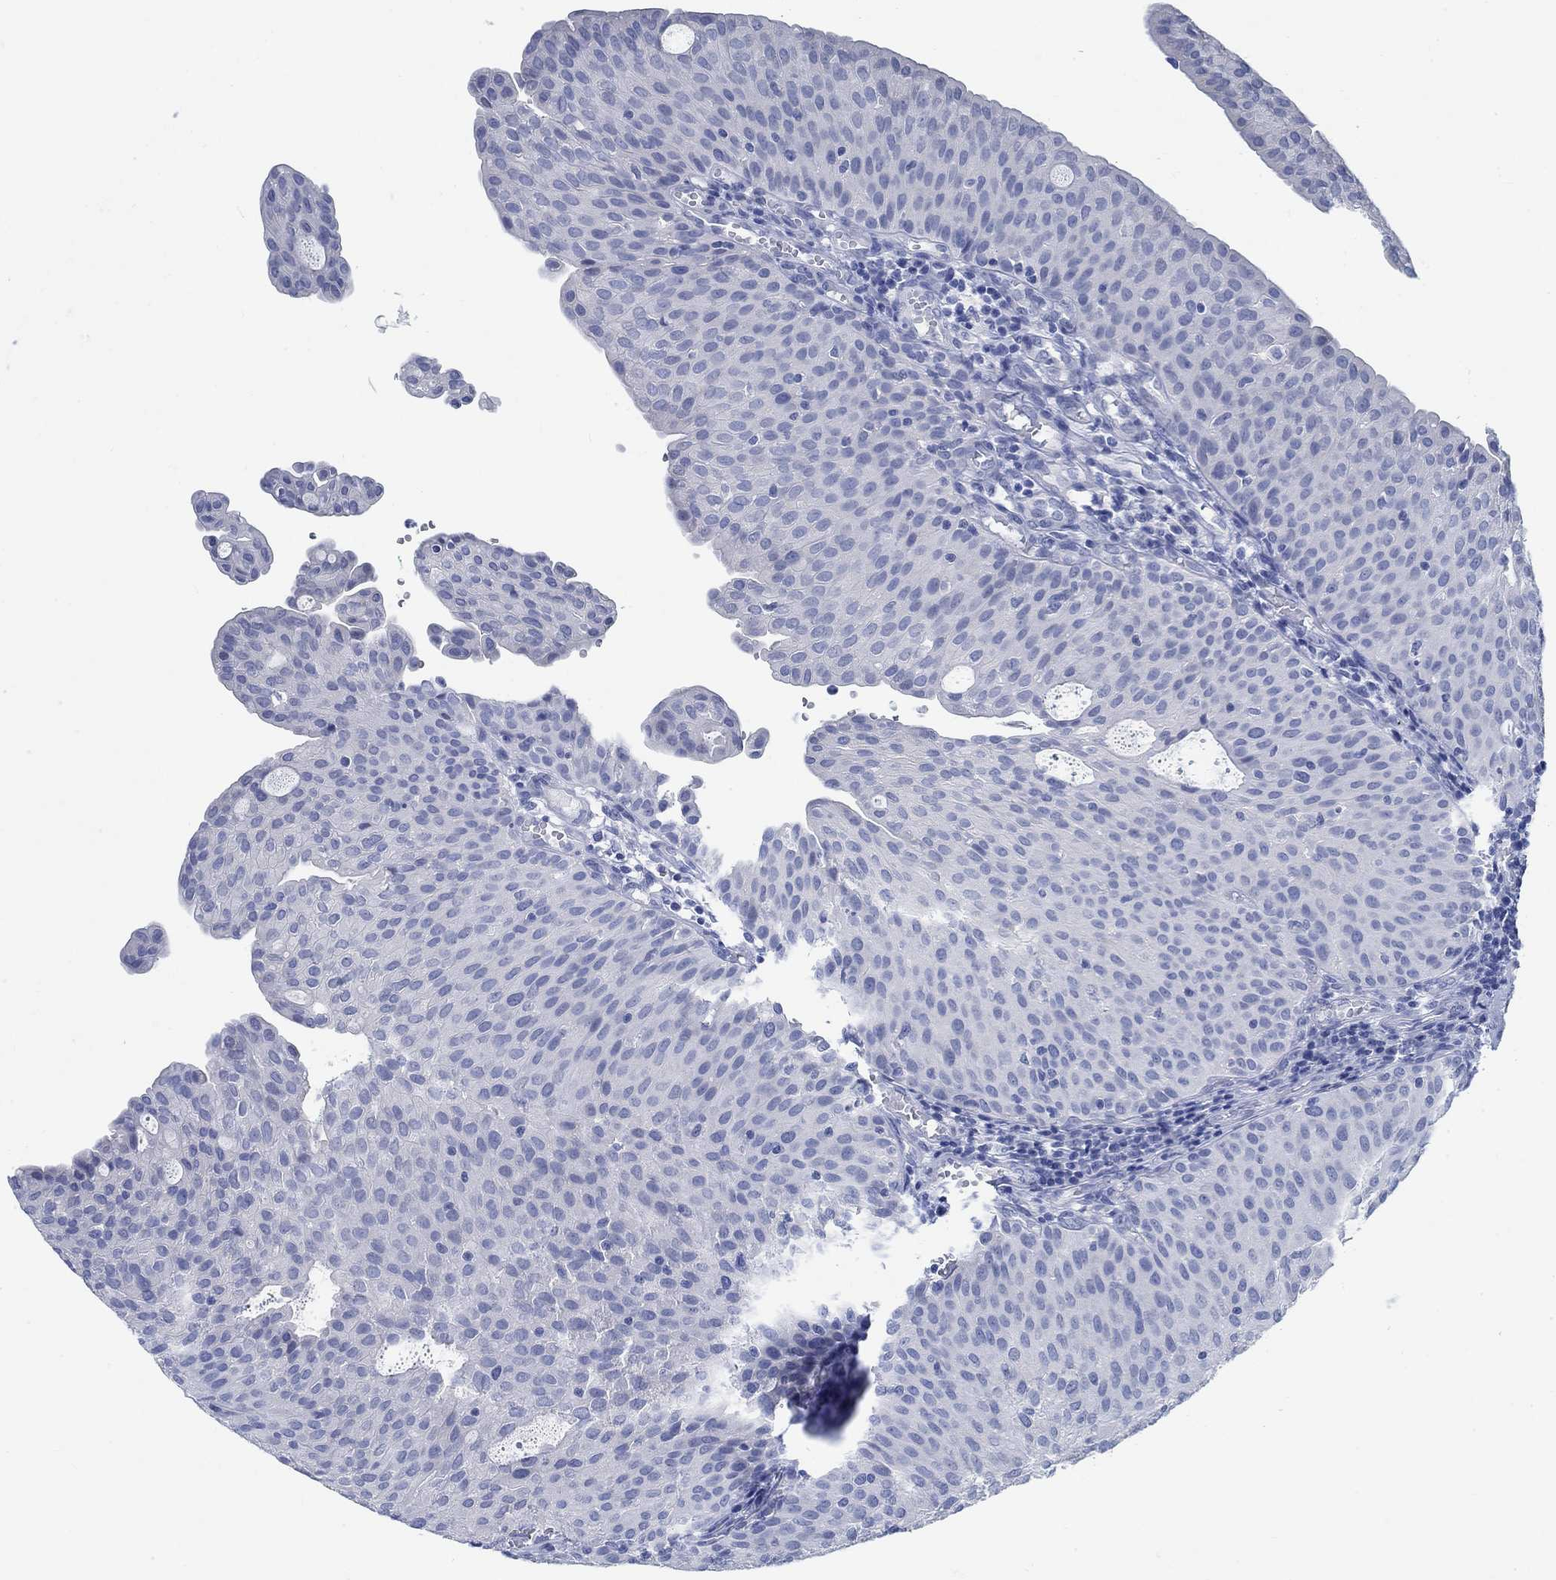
{"staining": {"intensity": "negative", "quantity": "none", "location": "none"}, "tissue": "urothelial cancer", "cell_type": "Tumor cells", "image_type": "cancer", "snomed": [{"axis": "morphology", "description": "Urothelial carcinoma, Low grade"}, {"axis": "topography", "description": "Urinary bladder"}], "caption": "The micrograph demonstrates no significant positivity in tumor cells of urothelial carcinoma (low-grade). The staining is performed using DAB (3,3'-diaminobenzidine) brown chromogen with nuclei counter-stained in using hematoxylin.", "gene": "RBM20", "patient": {"sex": "male", "age": 54}}